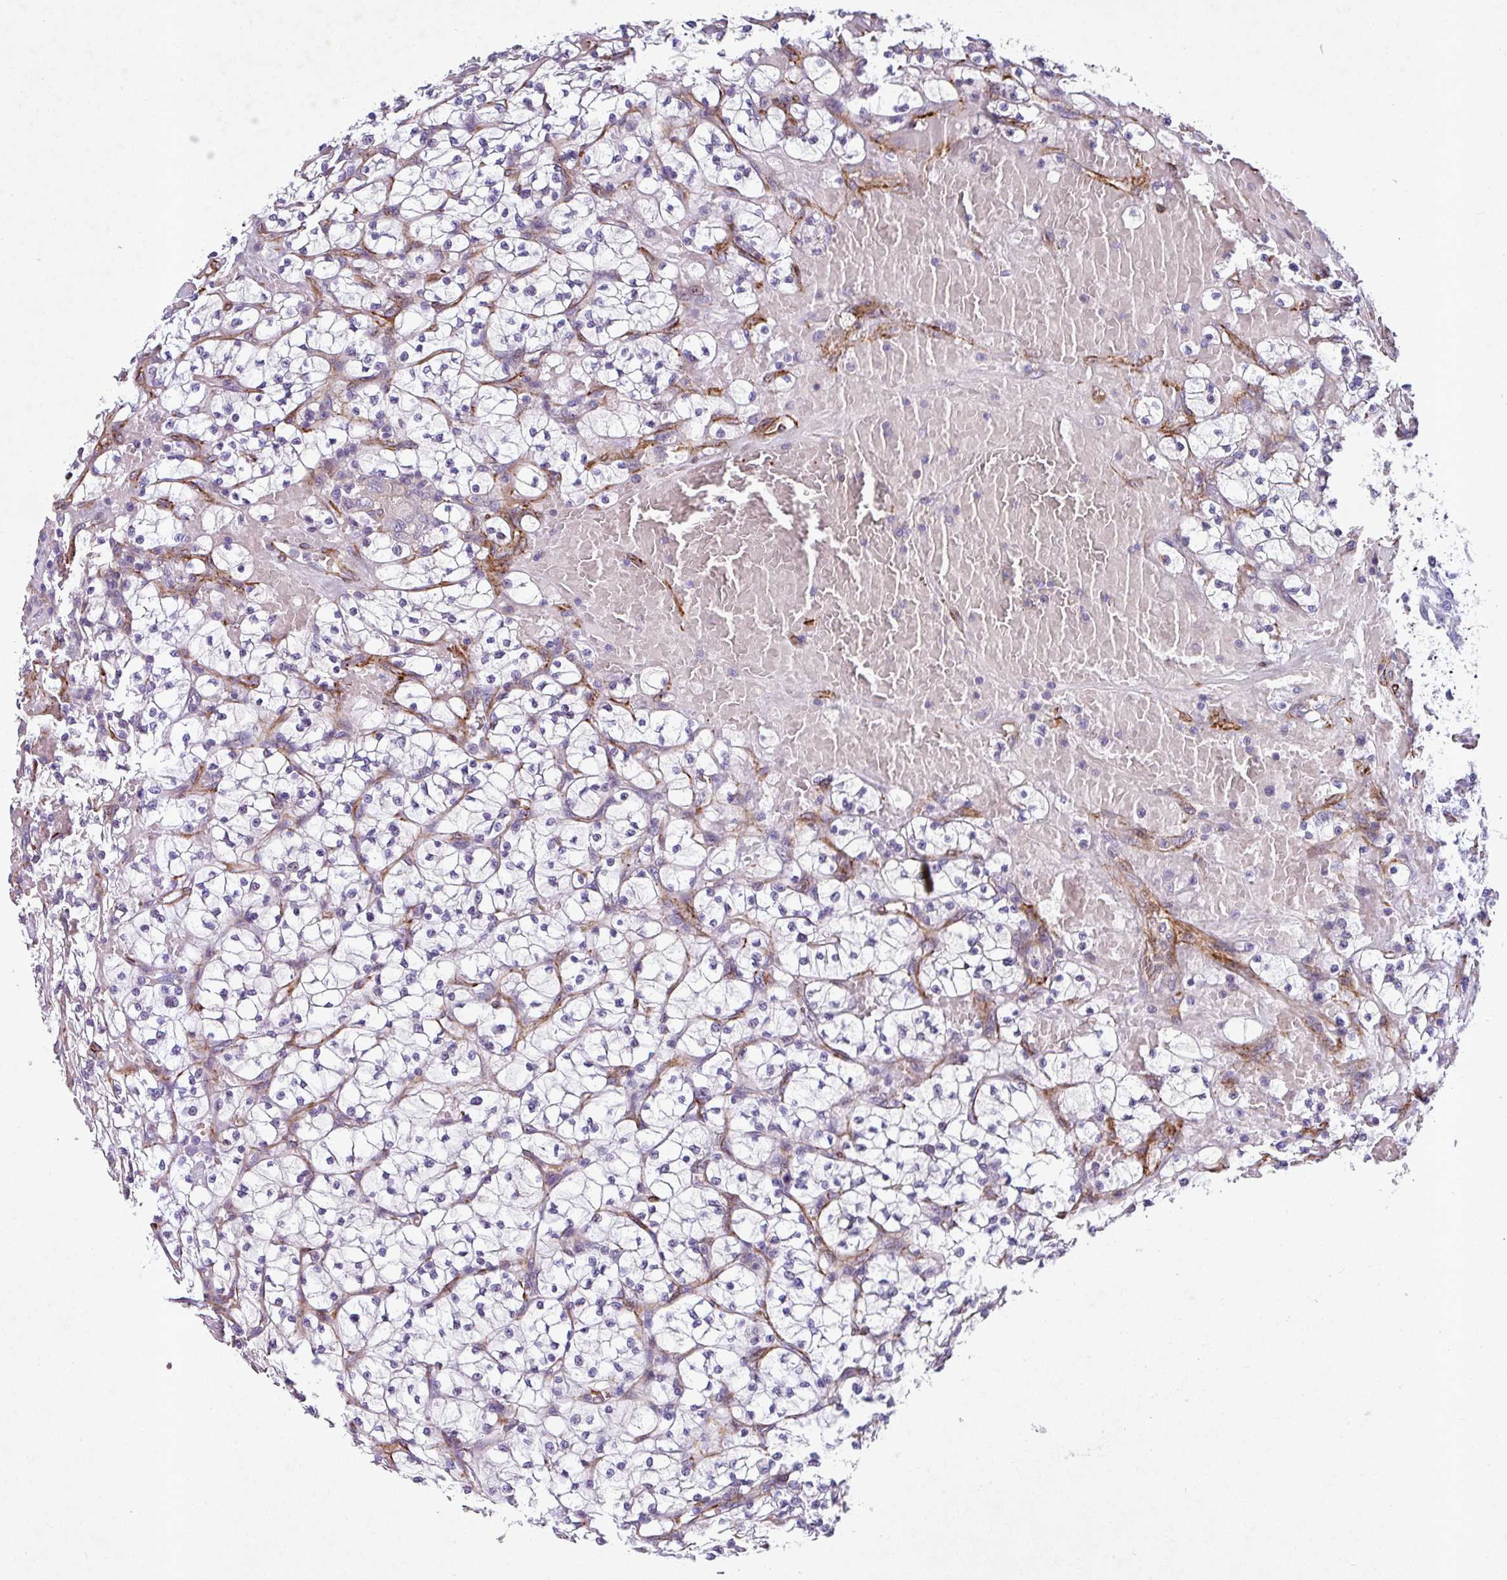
{"staining": {"intensity": "negative", "quantity": "none", "location": "none"}, "tissue": "renal cancer", "cell_type": "Tumor cells", "image_type": "cancer", "snomed": [{"axis": "morphology", "description": "Adenocarcinoma, NOS"}, {"axis": "topography", "description": "Kidney"}], "caption": "Immunohistochemical staining of renal cancer (adenocarcinoma) shows no significant expression in tumor cells. (DAB immunohistochemistry, high magnification).", "gene": "ATP2C2", "patient": {"sex": "female", "age": 64}}